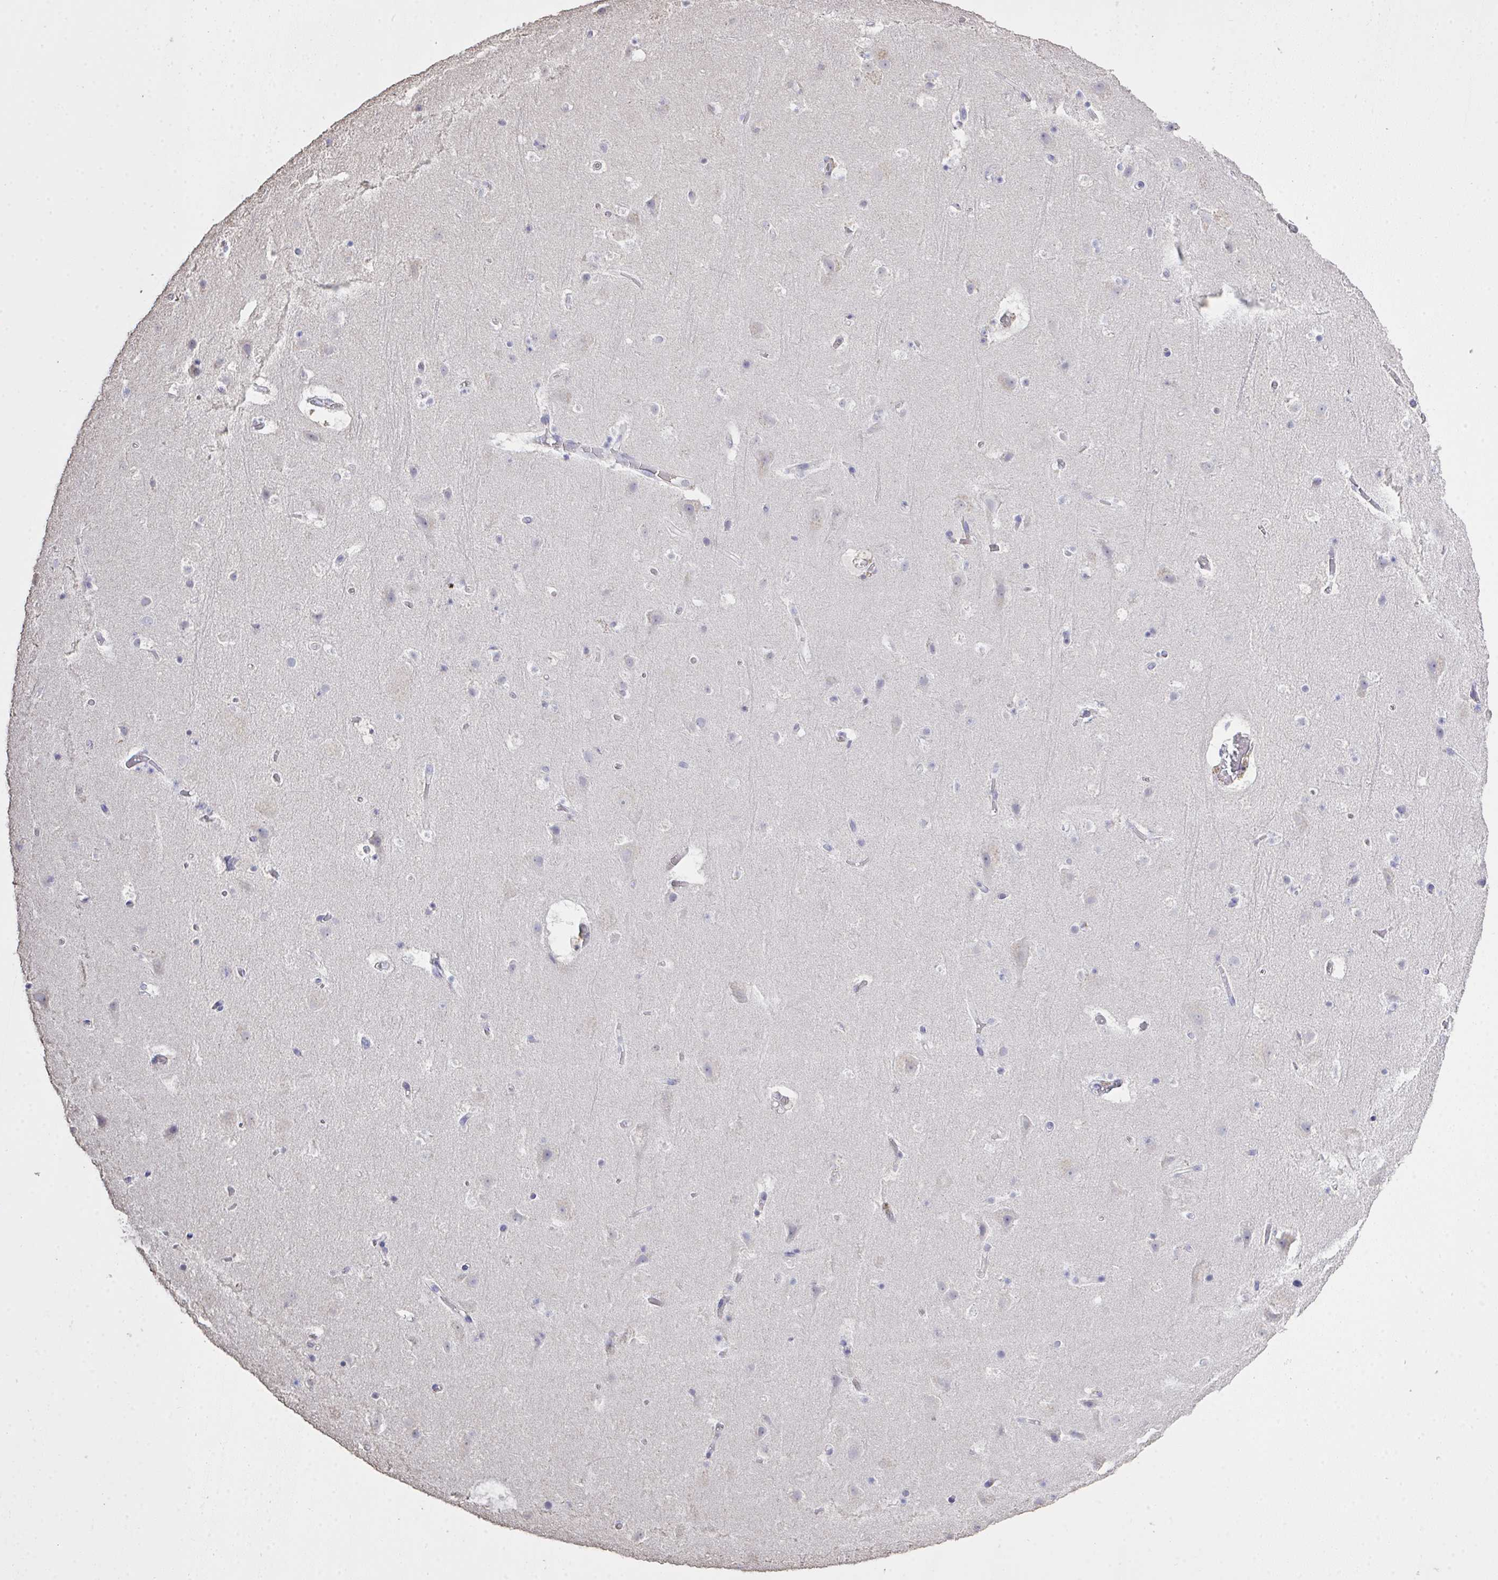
{"staining": {"intensity": "negative", "quantity": "none", "location": "none"}, "tissue": "cerebral cortex", "cell_type": "Endothelial cells", "image_type": "normal", "snomed": [{"axis": "morphology", "description": "Normal tissue, NOS"}, {"axis": "topography", "description": "Cerebral cortex"}], "caption": "The image reveals no significant positivity in endothelial cells of cerebral cortex. (DAB immunohistochemistry visualized using brightfield microscopy, high magnification).", "gene": "IL23R", "patient": {"sex": "female", "age": 42}}